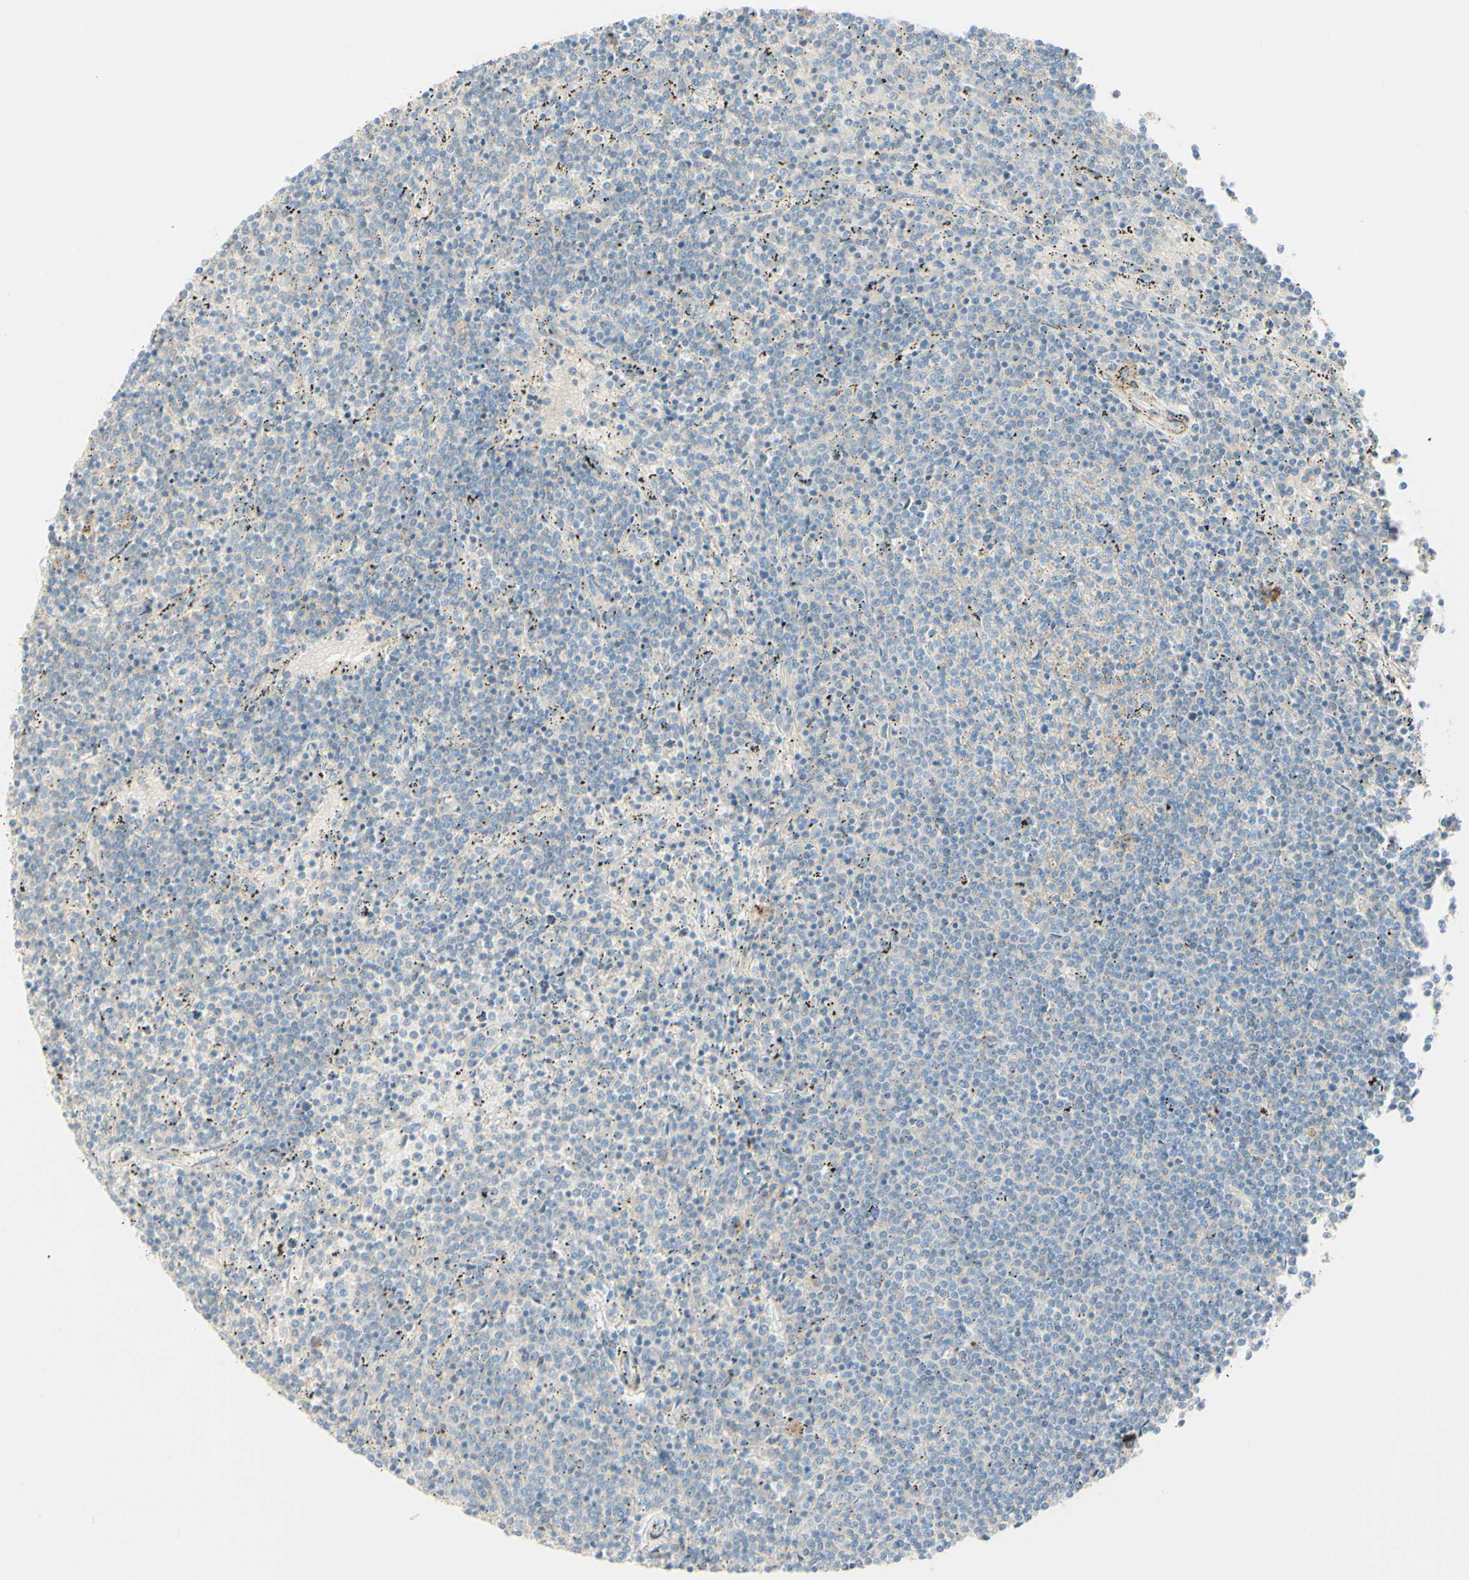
{"staining": {"intensity": "negative", "quantity": "none", "location": "none"}, "tissue": "lymphoma", "cell_type": "Tumor cells", "image_type": "cancer", "snomed": [{"axis": "morphology", "description": "Malignant lymphoma, non-Hodgkin's type, Low grade"}, {"axis": "topography", "description": "Spleen"}], "caption": "Tumor cells are negative for brown protein staining in lymphoma.", "gene": "ALCAM", "patient": {"sex": "female", "age": 50}}